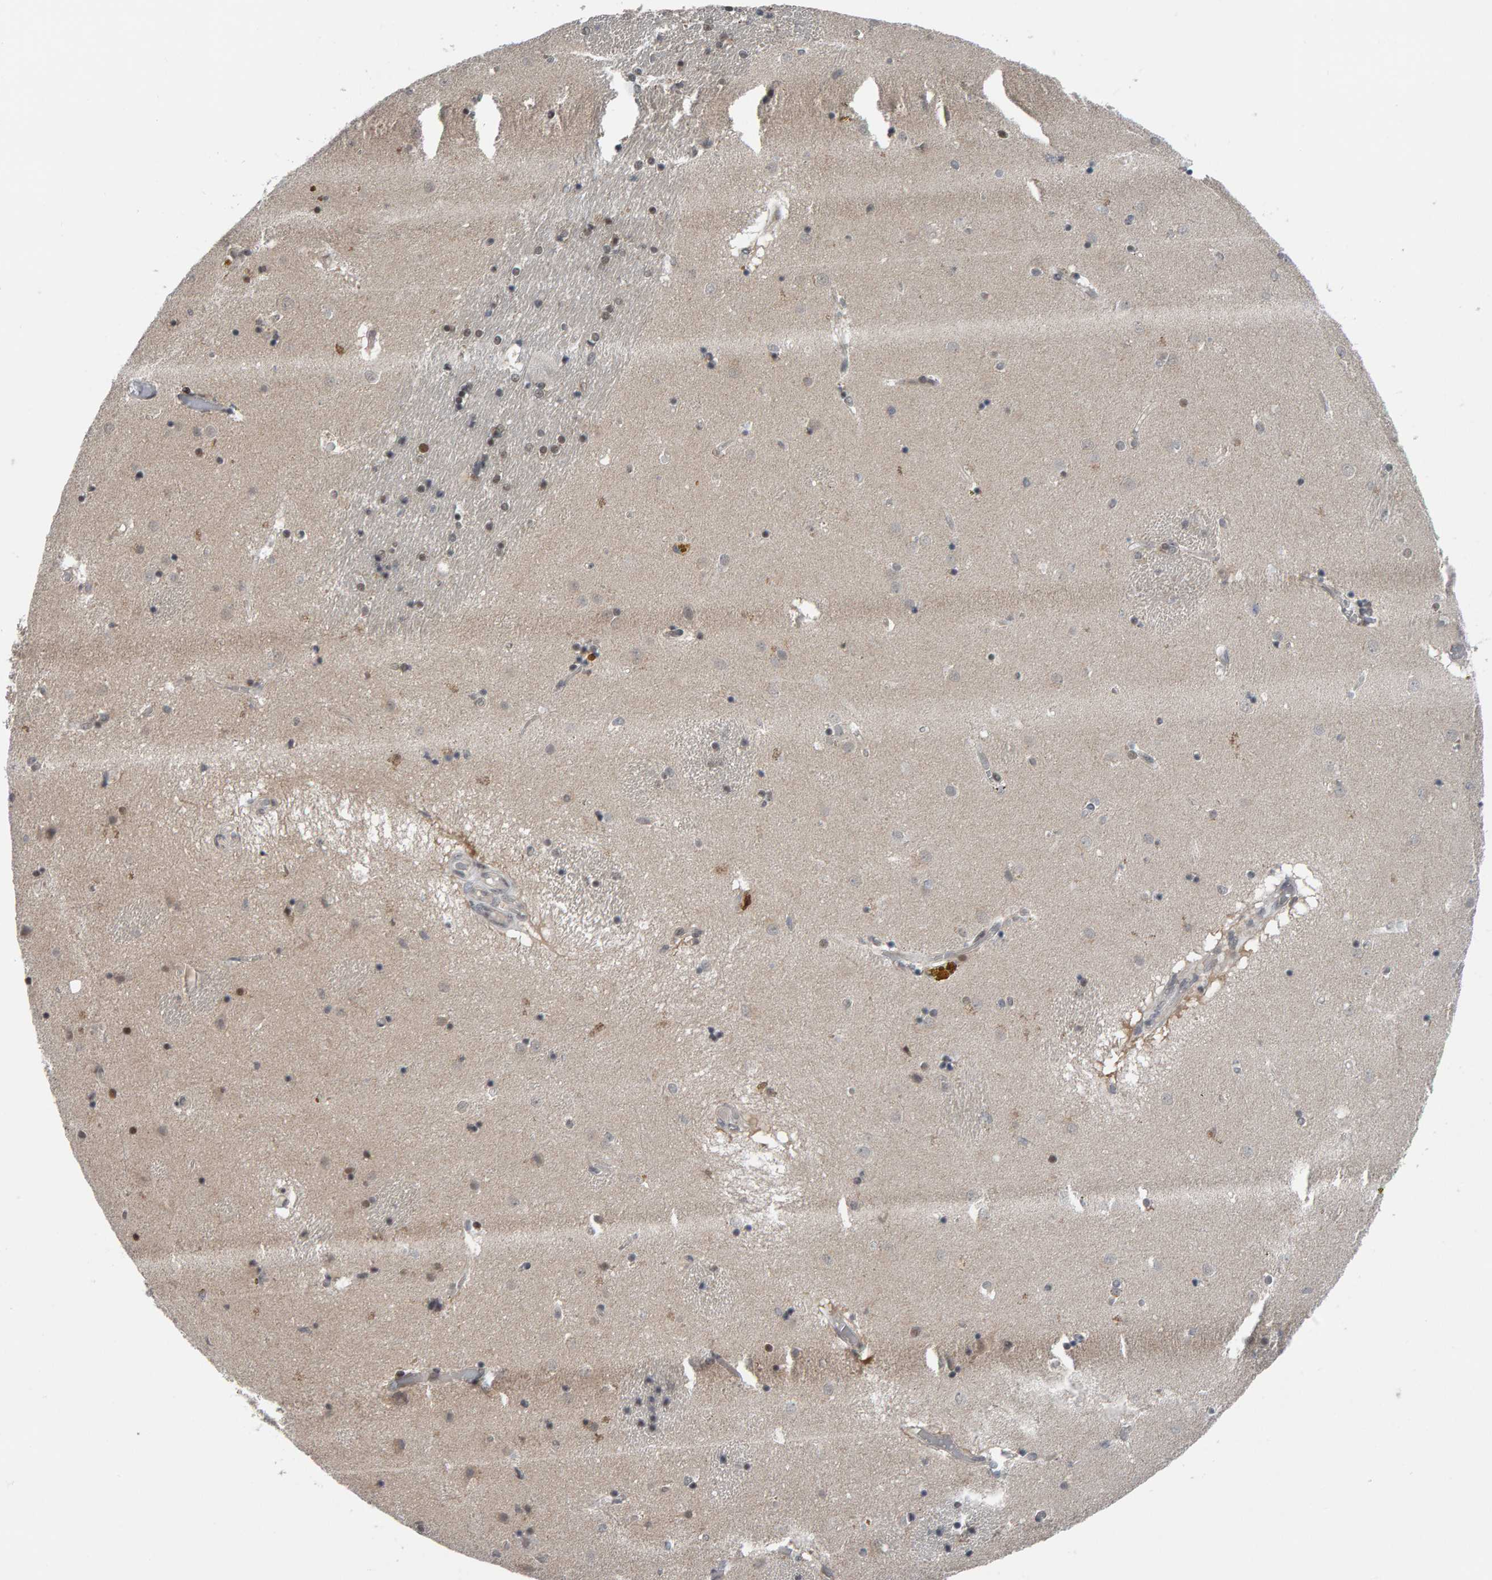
{"staining": {"intensity": "weak", "quantity": "25%-75%", "location": "nuclear"}, "tissue": "caudate", "cell_type": "Glial cells", "image_type": "normal", "snomed": [{"axis": "morphology", "description": "Normal tissue, NOS"}, {"axis": "topography", "description": "Lateral ventricle wall"}], "caption": "Immunohistochemistry (IHC) image of normal caudate stained for a protein (brown), which shows low levels of weak nuclear staining in approximately 25%-75% of glial cells.", "gene": "COASY", "patient": {"sex": "male", "age": 70}}